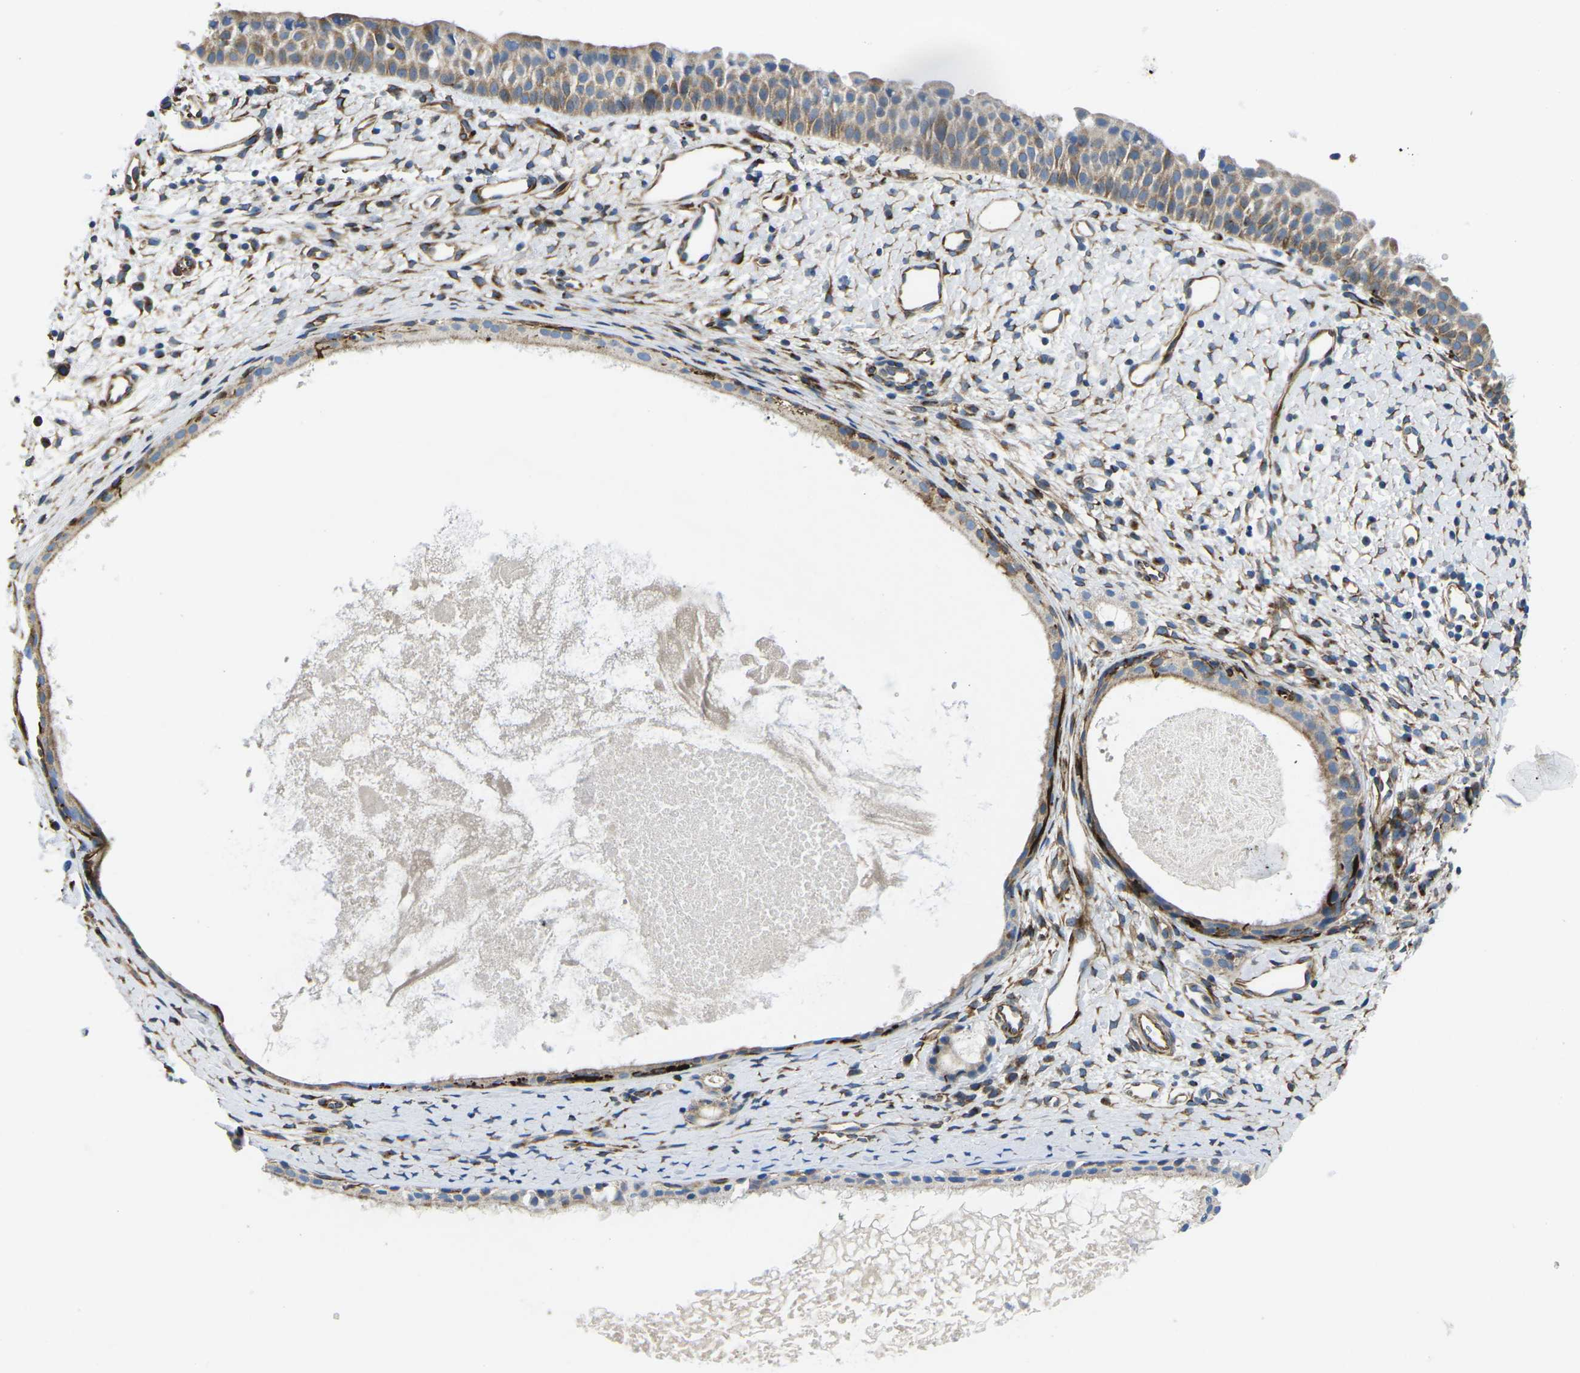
{"staining": {"intensity": "moderate", "quantity": ">75%", "location": "cytoplasmic/membranous"}, "tissue": "nasopharynx", "cell_type": "Respiratory epithelial cells", "image_type": "normal", "snomed": [{"axis": "morphology", "description": "Normal tissue, NOS"}, {"axis": "topography", "description": "Nasopharynx"}], "caption": "Moderate cytoplasmic/membranous expression for a protein is appreciated in about >75% of respiratory epithelial cells of benign nasopharynx using IHC.", "gene": "TMEFF2", "patient": {"sex": "male", "age": 22}}